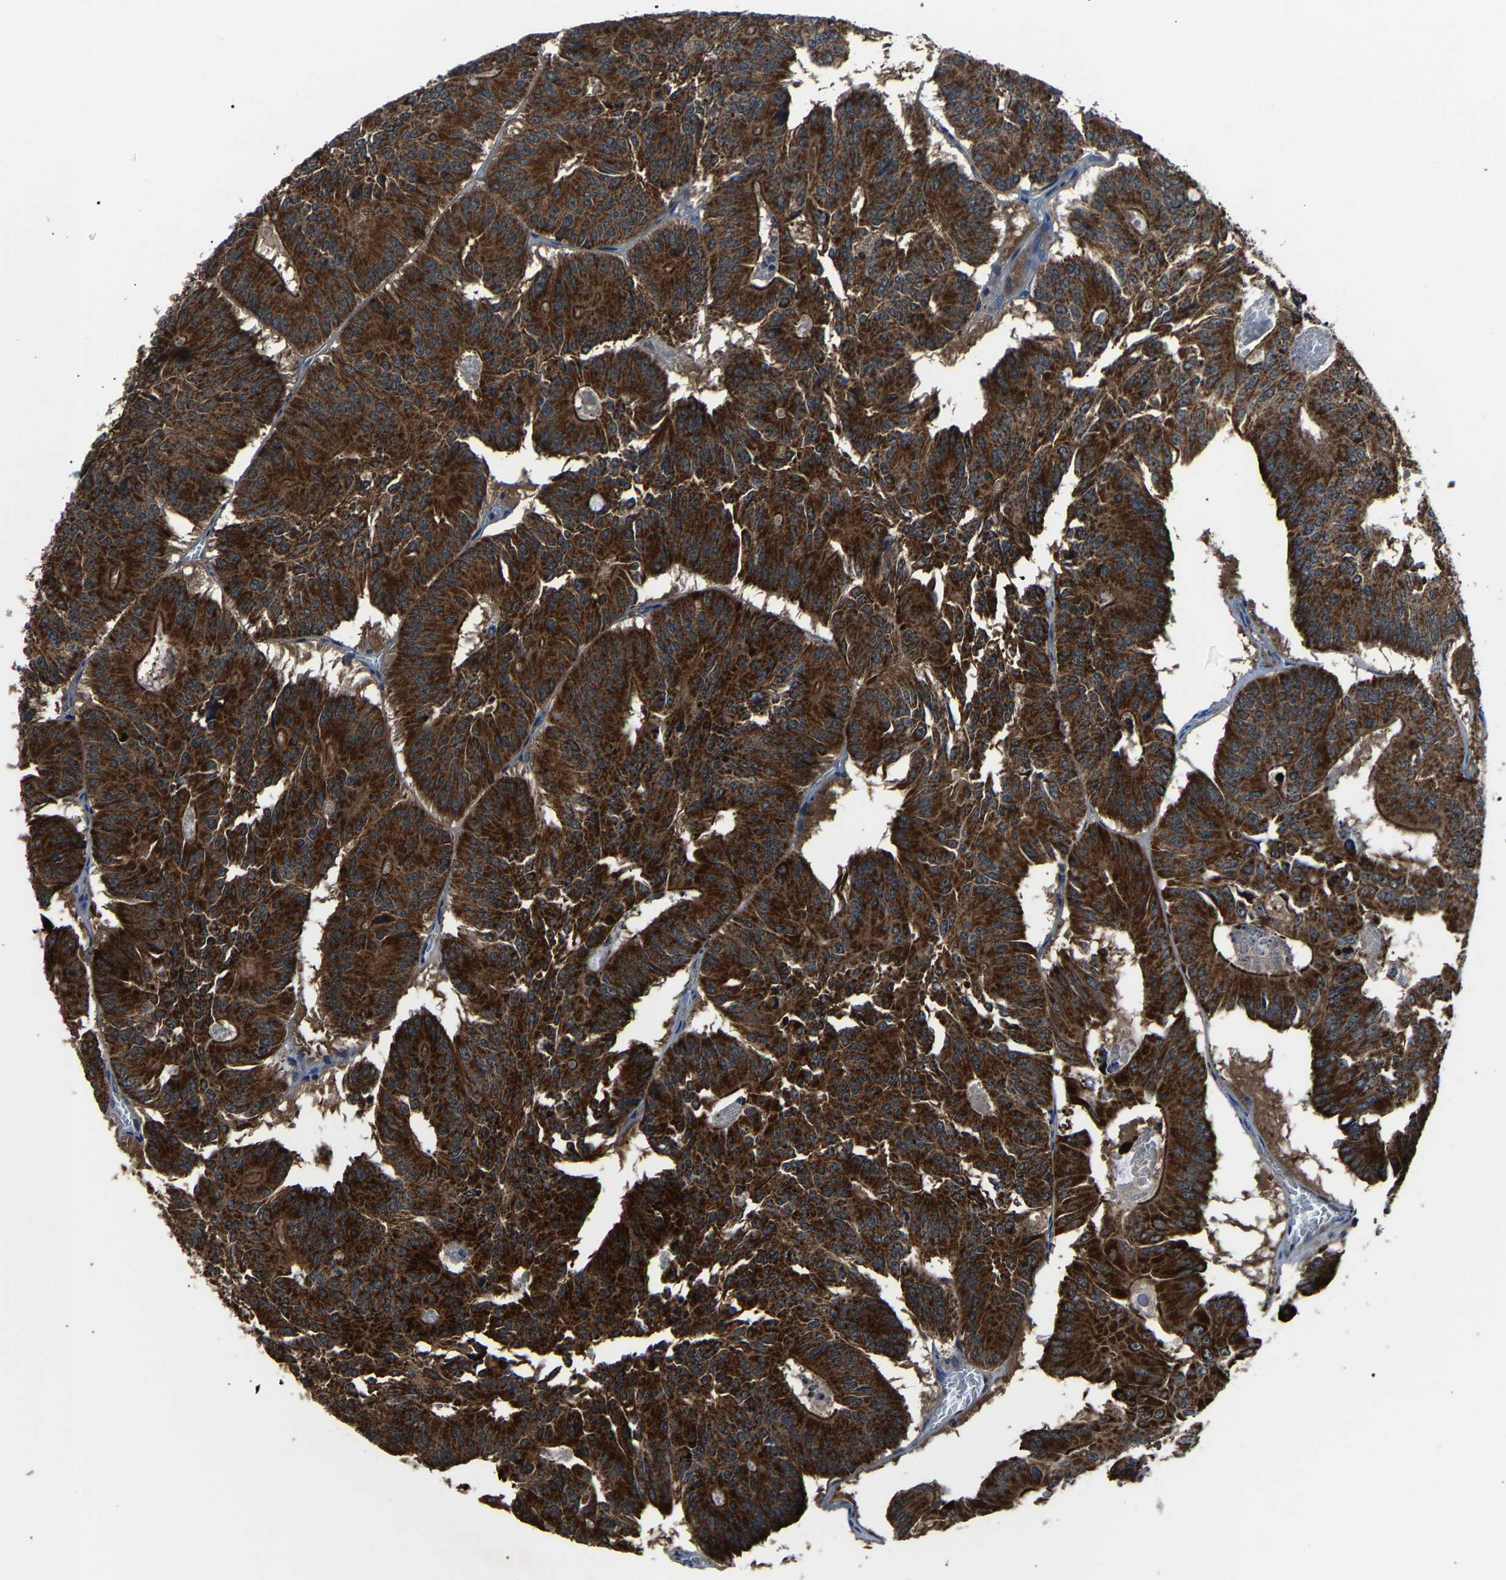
{"staining": {"intensity": "strong", "quantity": ">75%", "location": "cytoplasmic/membranous"}, "tissue": "colorectal cancer", "cell_type": "Tumor cells", "image_type": "cancer", "snomed": [{"axis": "morphology", "description": "Adenocarcinoma, NOS"}, {"axis": "topography", "description": "Colon"}], "caption": "Approximately >75% of tumor cells in colorectal cancer display strong cytoplasmic/membranous protein staining as visualized by brown immunohistochemical staining.", "gene": "GGCT", "patient": {"sex": "male", "age": 87}}